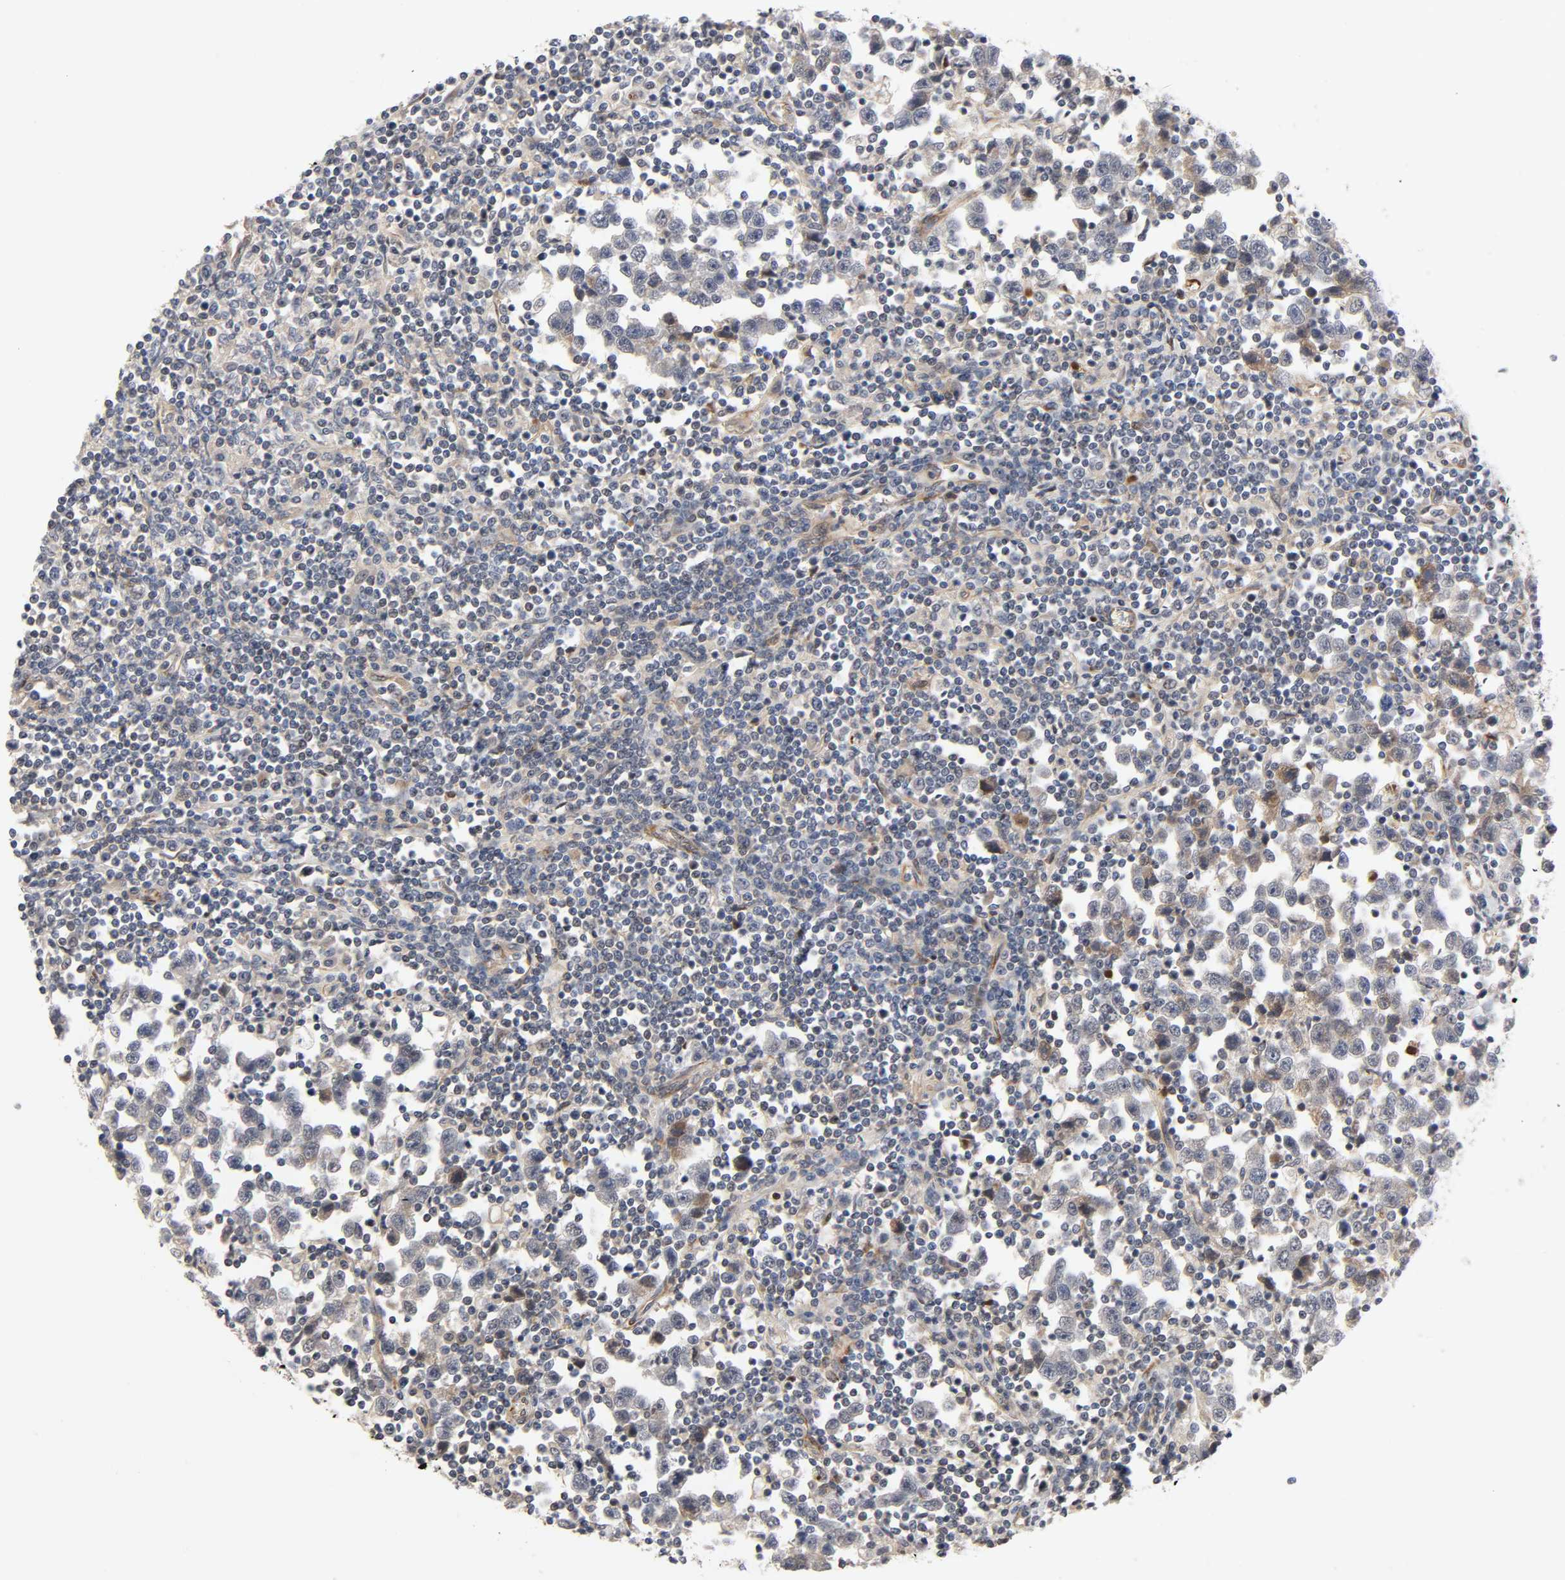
{"staining": {"intensity": "weak", "quantity": ">75%", "location": "cytoplasmic/membranous"}, "tissue": "testis cancer", "cell_type": "Tumor cells", "image_type": "cancer", "snomed": [{"axis": "morphology", "description": "Seminoma, NOS"}, {"axis": "topography", "description": "Testis"}], "caption": "Immunohistochemistry (DAB (3,3'-diaminobenzidine)) staining of human testis cancer exhibits weak cytoplasmic/membranous protein positivity in about >75% of tumor cells.", "gene": "REEP6", "patient": {"sex": "male", "age": 43}}